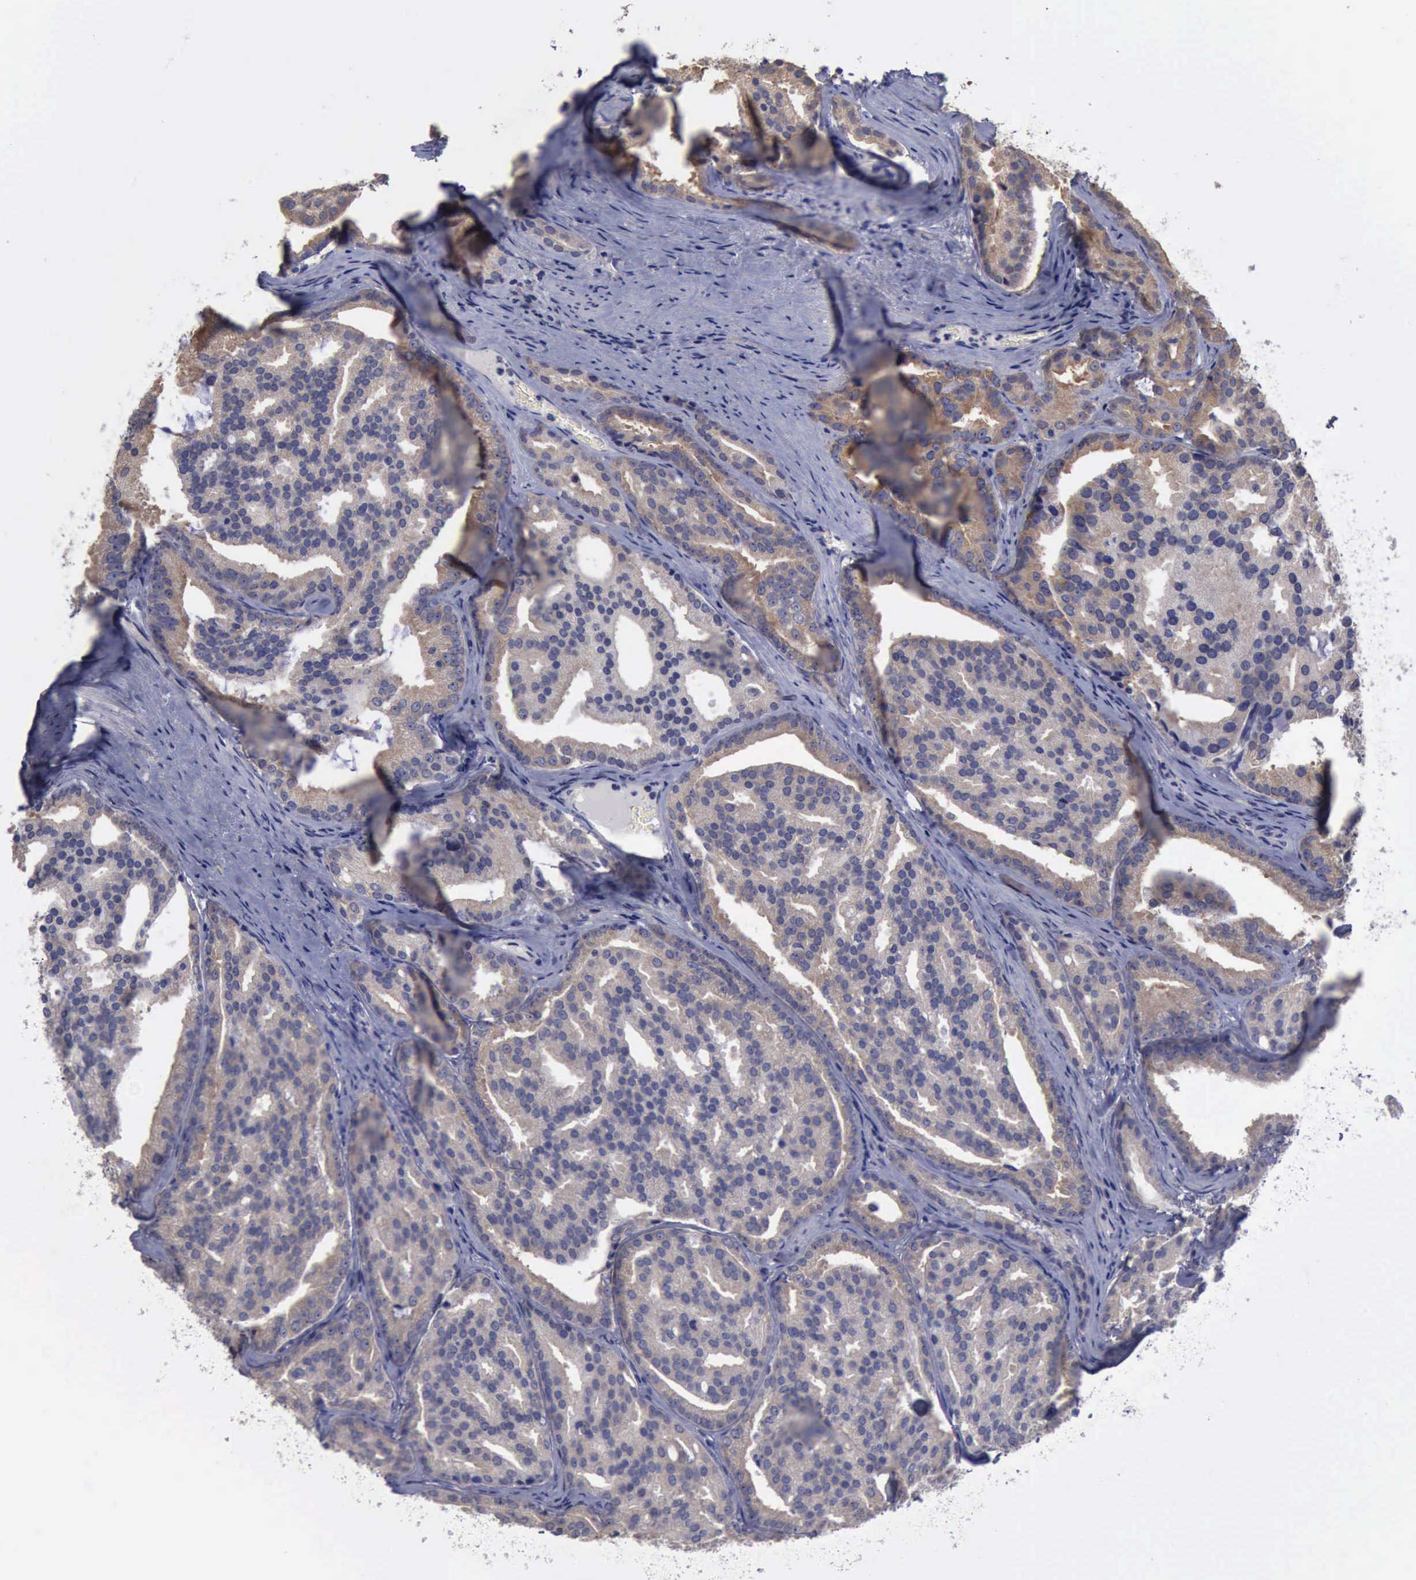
{"staining": {"intensity": "weak", "quantity": "<25%", "location": "cytoplasmic/membranous"}, "tissue": "prostate cancer", "cell_type": "Tumor cells", "image_type": "cancer", "snomed": [{"axis": "morphology", "description": "Adenocarcinoma, High grade"}, {"axis": "topography", "description": "Prostate"}], "caption": "This is an immunohistochemistry (IHC) micrograph of human prostate adenocarcinoma (high-grade). There is no staining in tumor cells.", "gene": "PHKA1", "patient": {"sex": "male", "age": 64}}